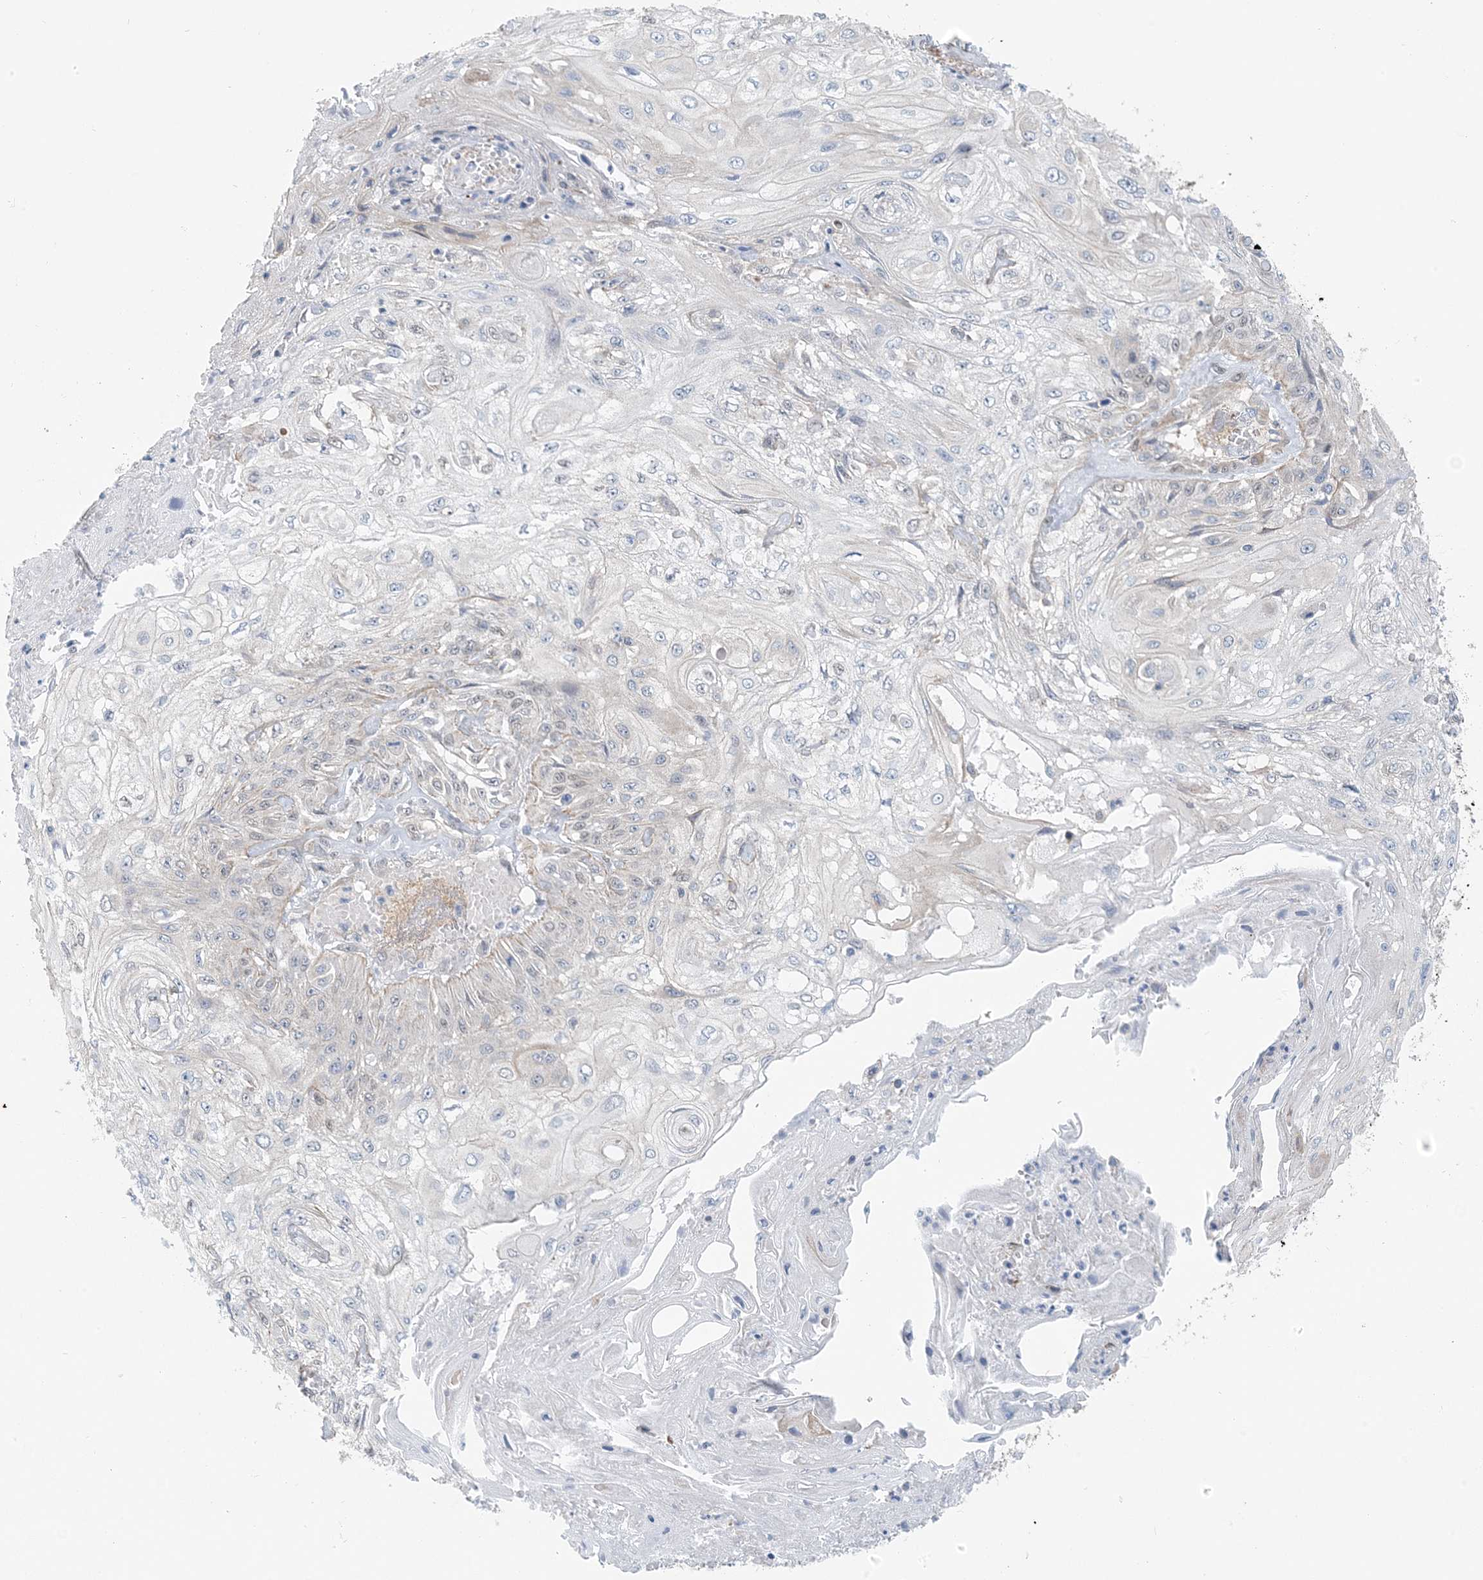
{"staining": {"intensity": "negative", "quantity": "none", "location": "none"}, "tissue": "skin cancer", "cell_type": "Tumor cells", "image_type": "cancer", "snomed": [{"axis": "morphology", "description": "Squamous cell carcinoma, NOS"}, {"axis": "morphology", "description": "Squamous cell carcinoma, metastatic, NOS"}, {"axis": "topography", "description": "Skin"}, {"axis": "topography", "description": "Lymph node"}], "caption": "The image demonstrates no staining of tumor cells in skin squamous cell carcinoma.", "gene": "ZC3H12A", "patient": {"sex": "male", "age": 75}}